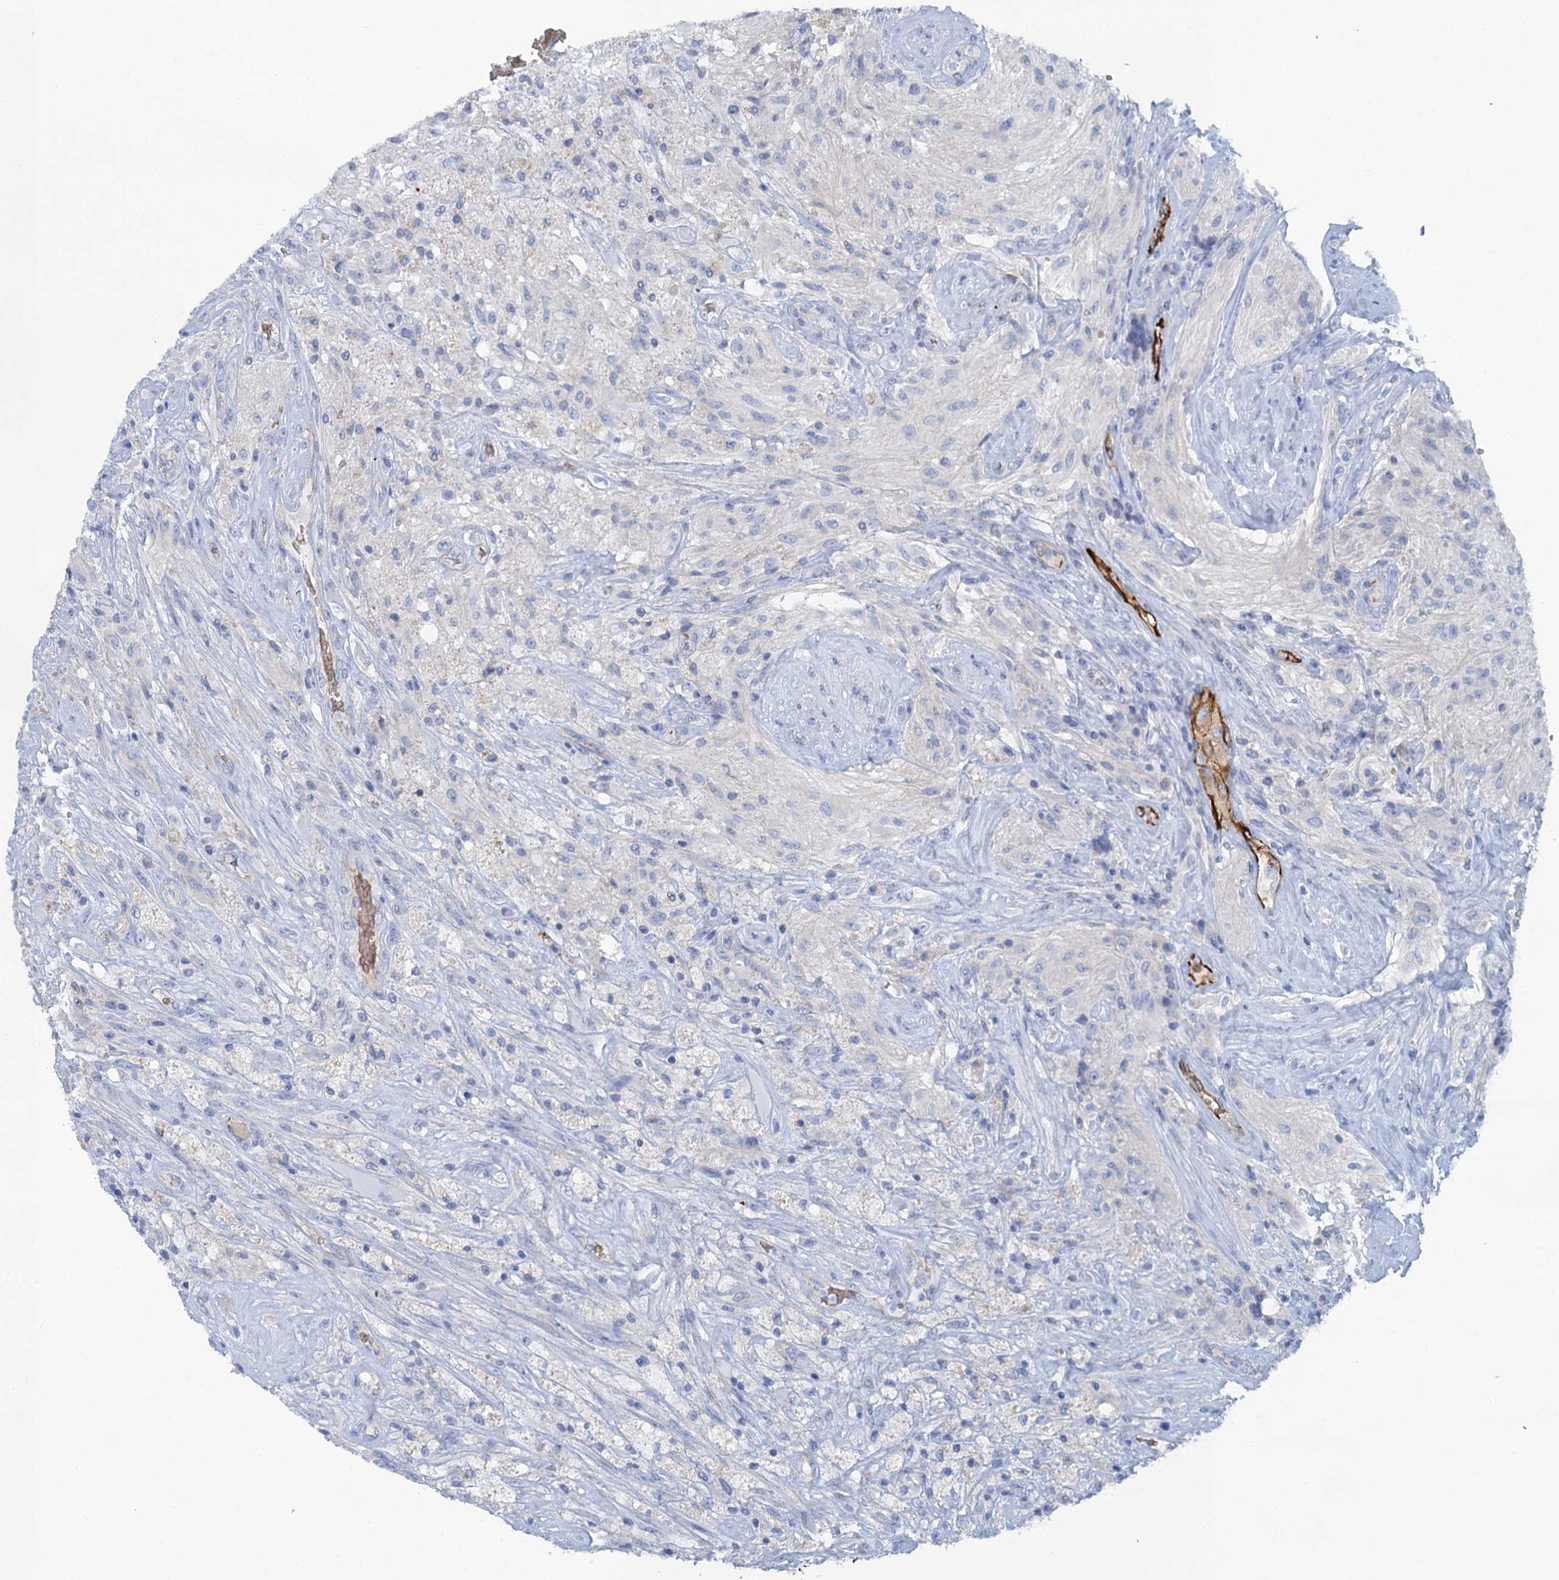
{"staining": {"intensity": "negative", "quantity": "none", "location": "none"}, "tissue": "glioma", "cell_type": "Tumor cells", "image_type": "cancer", "snomed": [{"axis": "morphology", "description": "Glioma, malignant, High grade"}, {"axis": "topography", "description": "Brain"}], "caption": "A histopathology image of human glioma is negative for staining in tumor cells. (DAB immunohistochemistry visualized using brightfield microscopy, high magnification).", "gene": "MYADML2", "patient": {"sex": "male", "age": 56}}